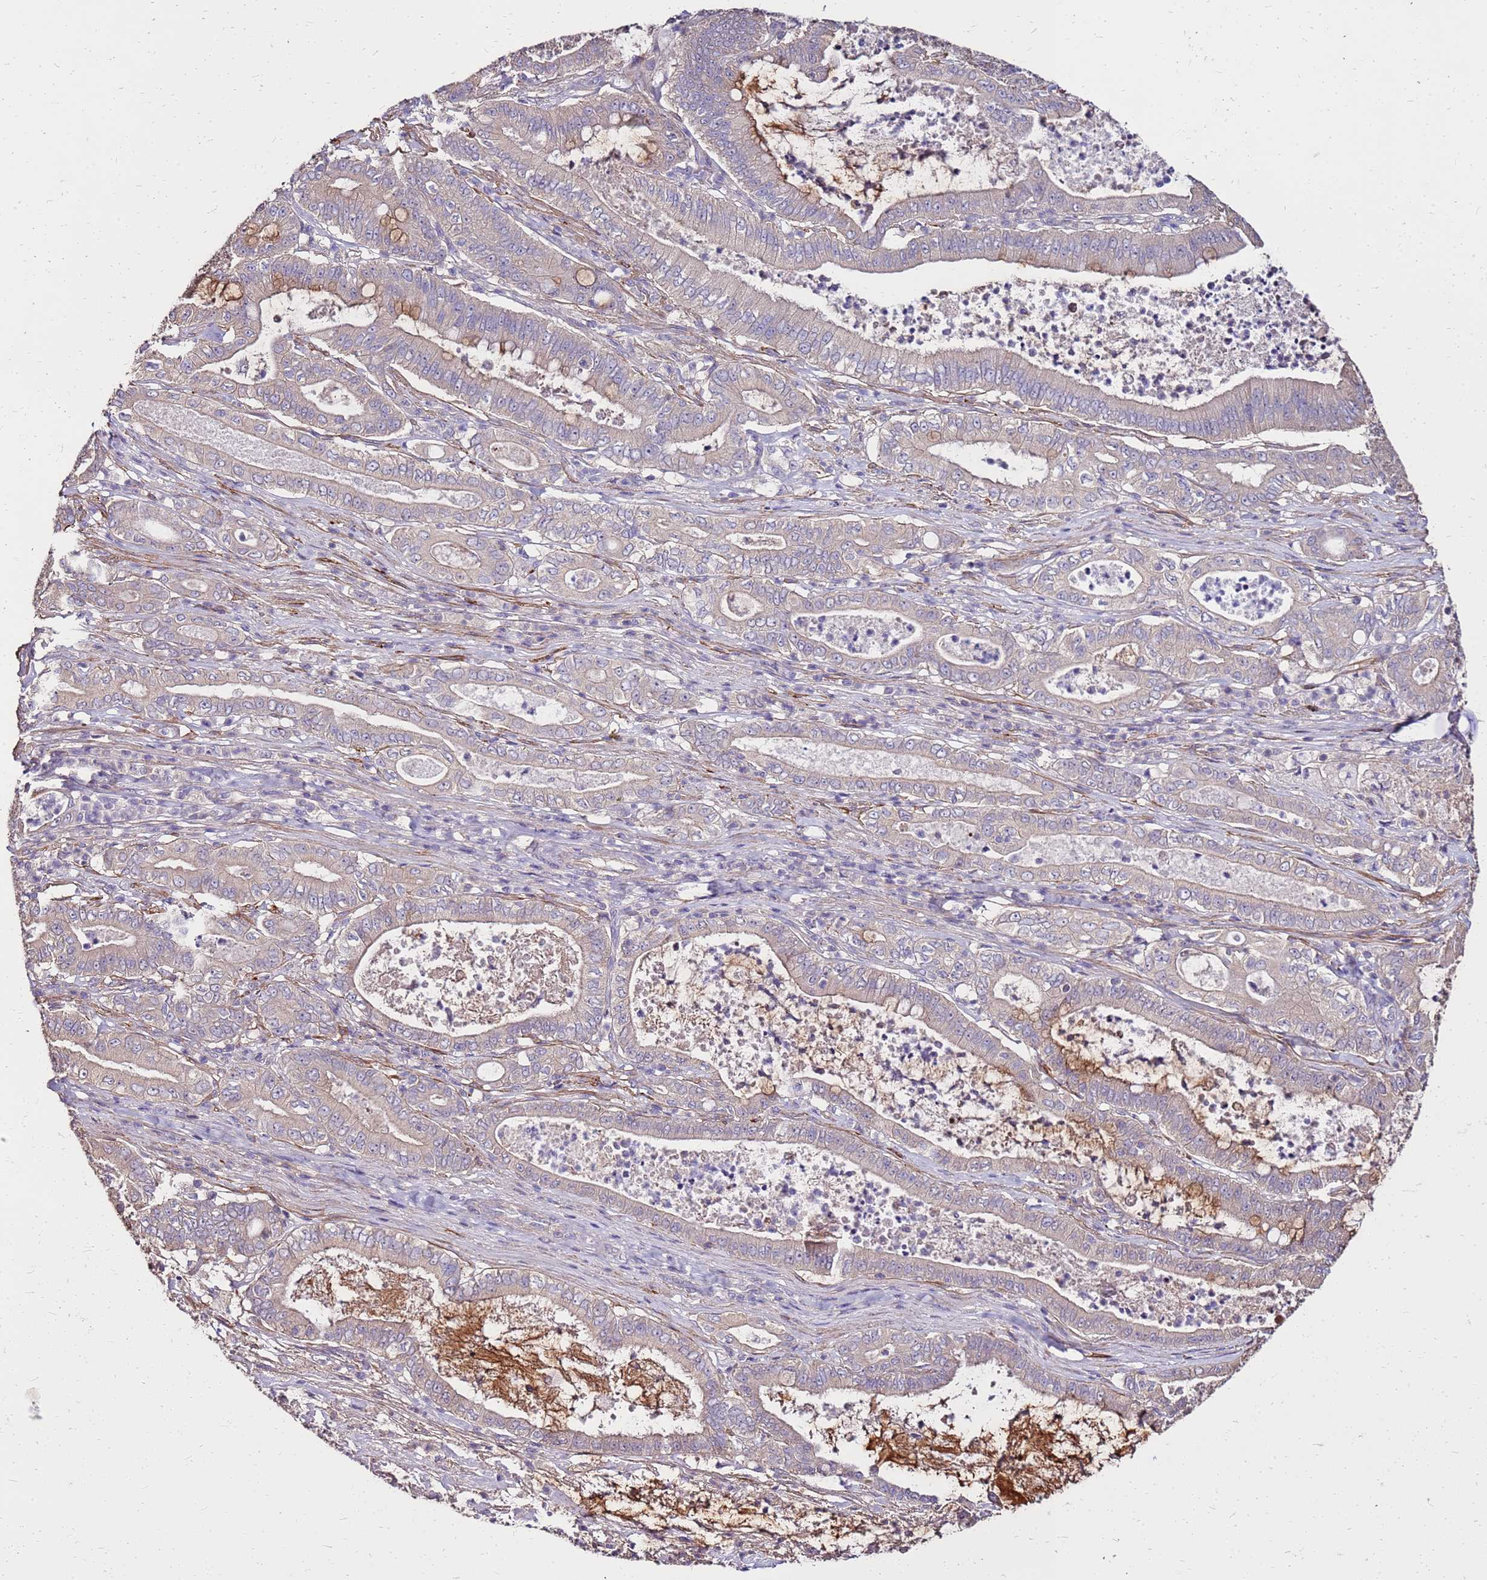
{"staining": {"intensity": "moderate", "quantity": "<25%", "location": "cytoplasmic/membranous"}, "tissue": "pancreatic cancer", "cell_type": "Tumor cells", "image_type": "cancer", "snomed": [{"axis": "morphology", "description": "Adenocarcinoma, NOS"}, {"axis": "topography", "description": "Pancreas"}], "caption": "Adenocarcinoma (pancreatic) was stained to show a protein in brown. There is low levels of moderate cytoplasmic/membranous expression in approximately <25% of tumor cells.", "gene": "EXD3", "patient": {"sex": "male", "age": 71}}